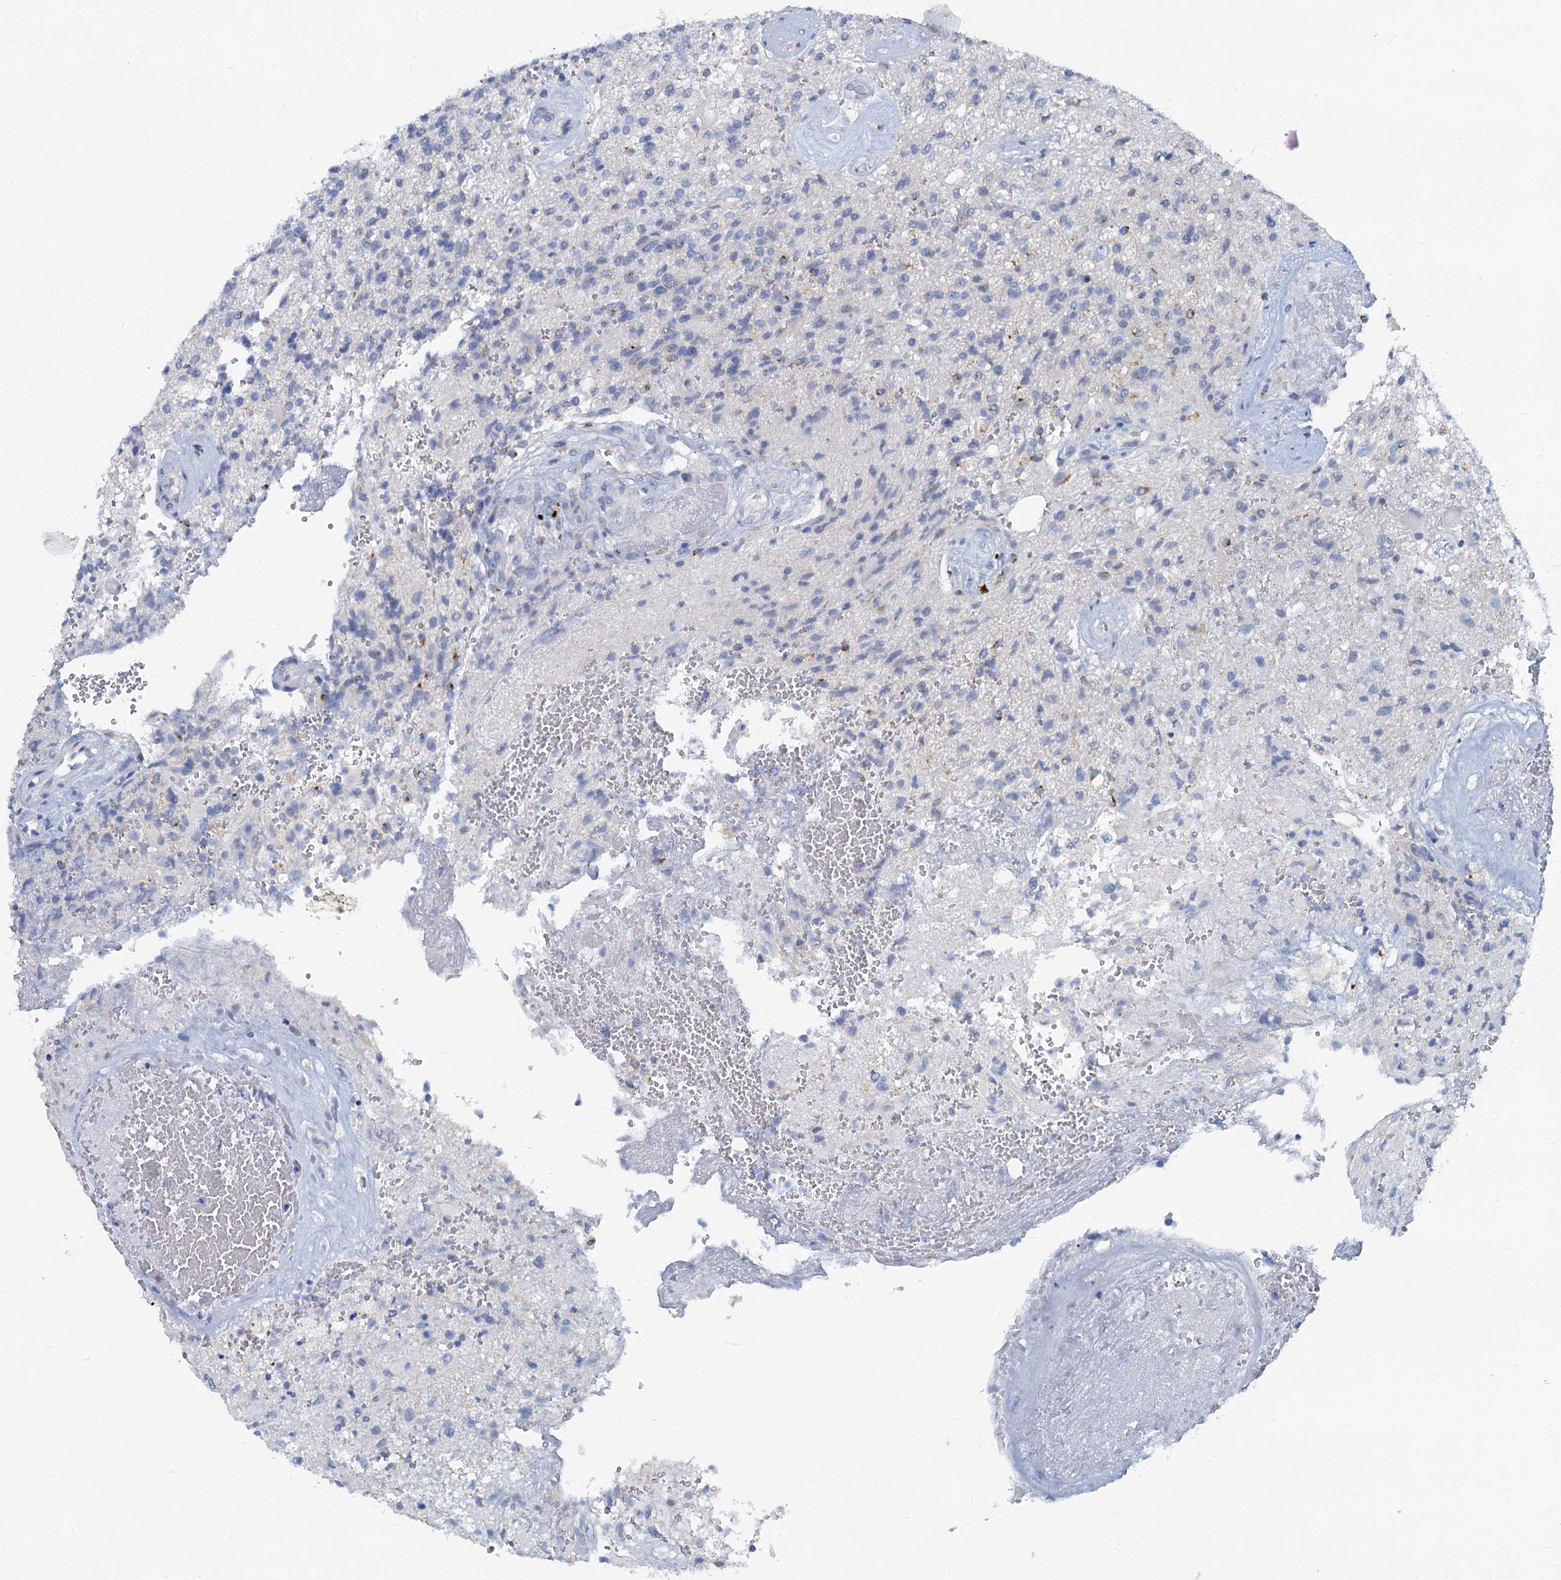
{"staining": {"intensity": "negative", "quantity": "none", "location": "none"}, "tissue": "glioma", "cell_type": "Tumor cells", "image_type": "cancer", "snomed": [{"axis": "morphology", "description": "Glioma, malignant, High grade"}, {"axis": "topography", "description": "Brain"}], "caption": "IHC photomicrograph of malignant high-grade glioma stained for a protein (brown), which displays no positivity in tumor cells.", "gene": "LYPD3", "patient": {"sex": "male", "age": 56}}